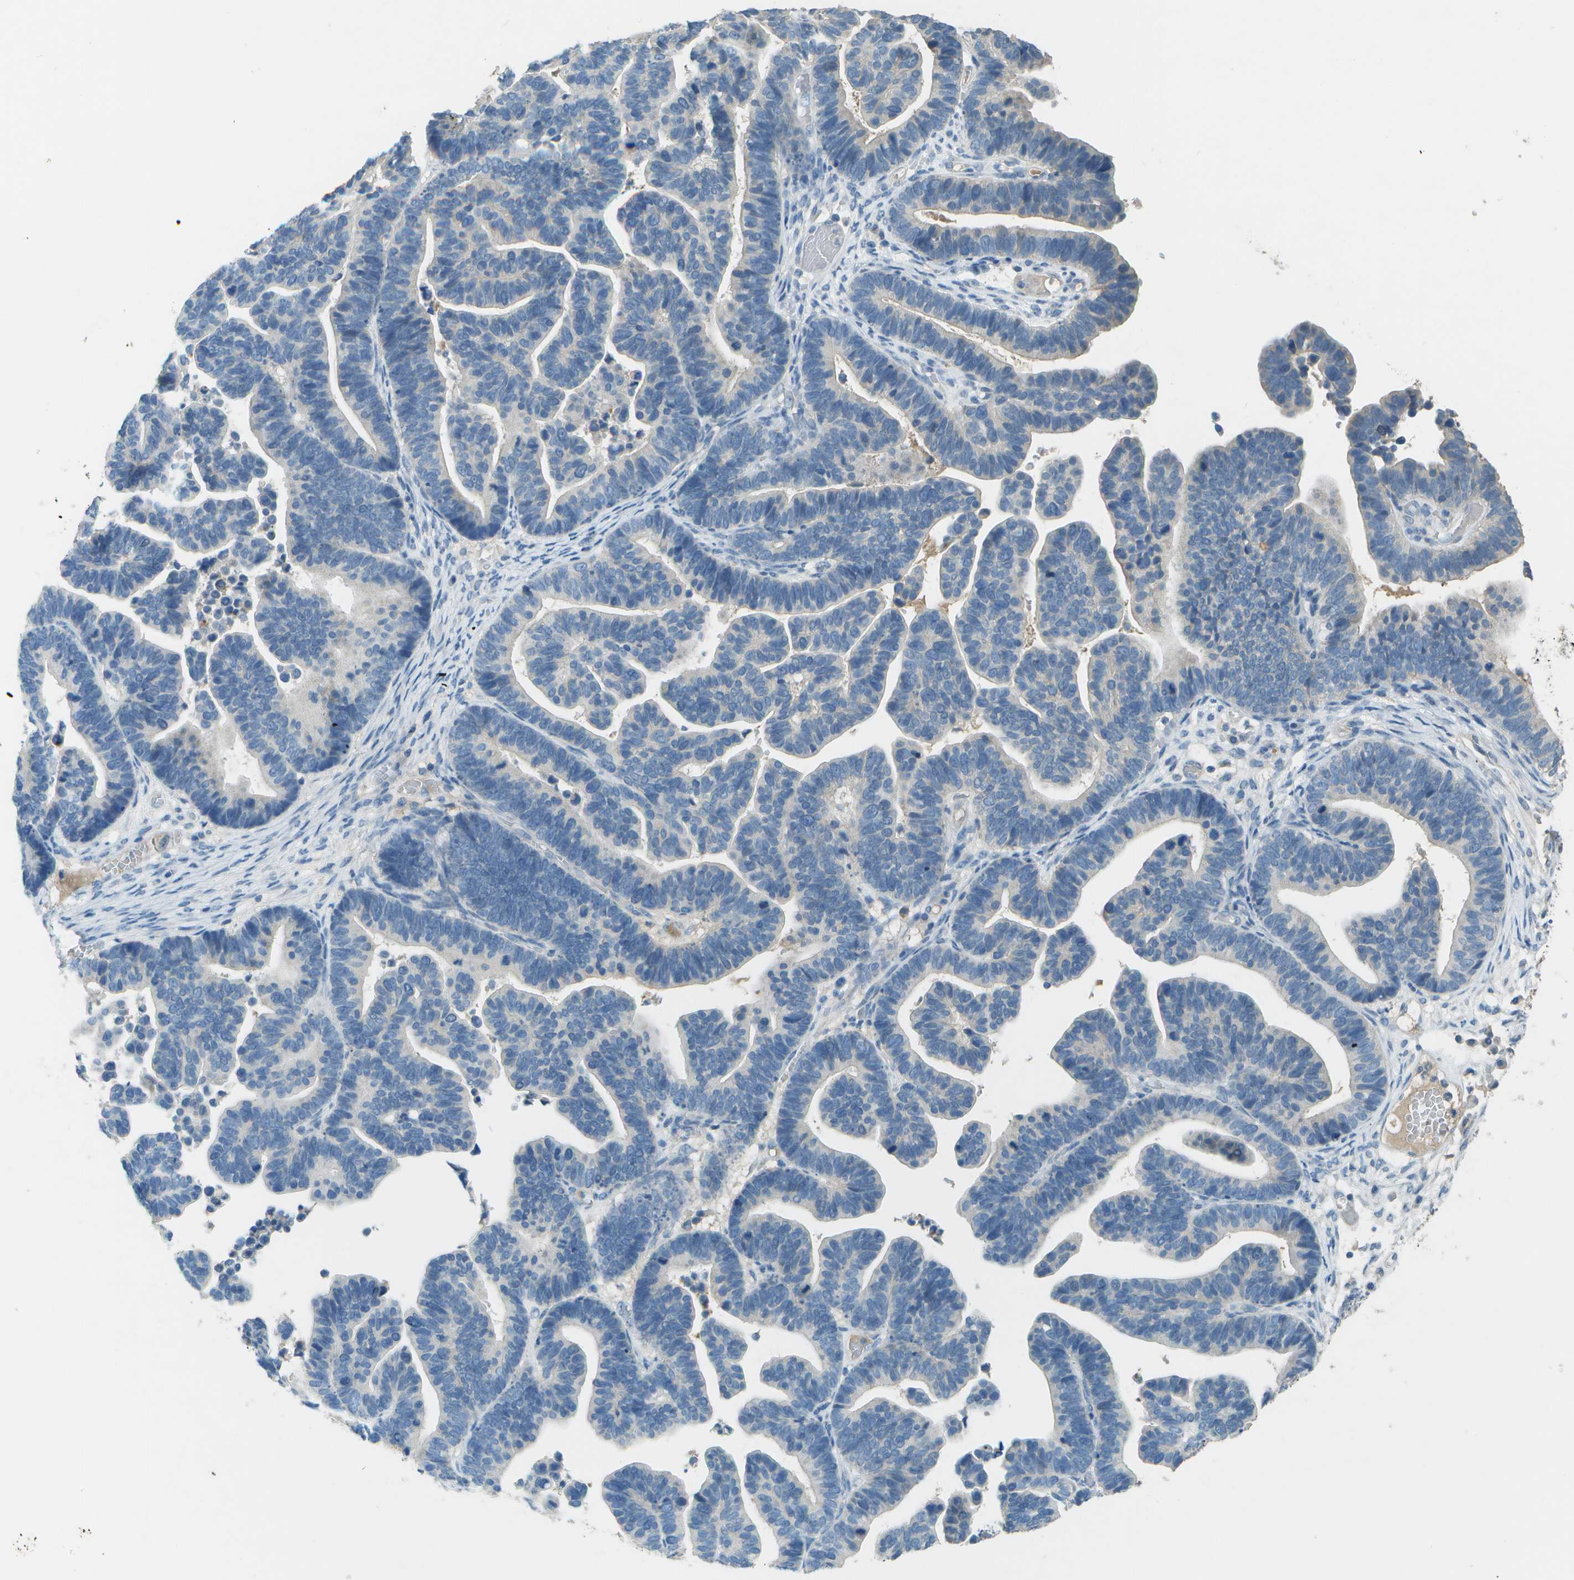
{"staining": {"intensity": "negative", "quantity": "none", "location": "none"}, "tissue": "ovarian cancer", "cell_type": "Tumor cells", "image_type": "cancer", "snomed": [{"axis": "morphology", "description": "Cystadenocarcinoma, serous, NOS"}, {"axis": "topography", "description": "Ovary"}], "caption": "Tumor cells are negative for brown protein staining in serous cystadenocarcinoma (ovarian).", "gene": "LGI2", "patient": {"sex": "female", "age": 56}}